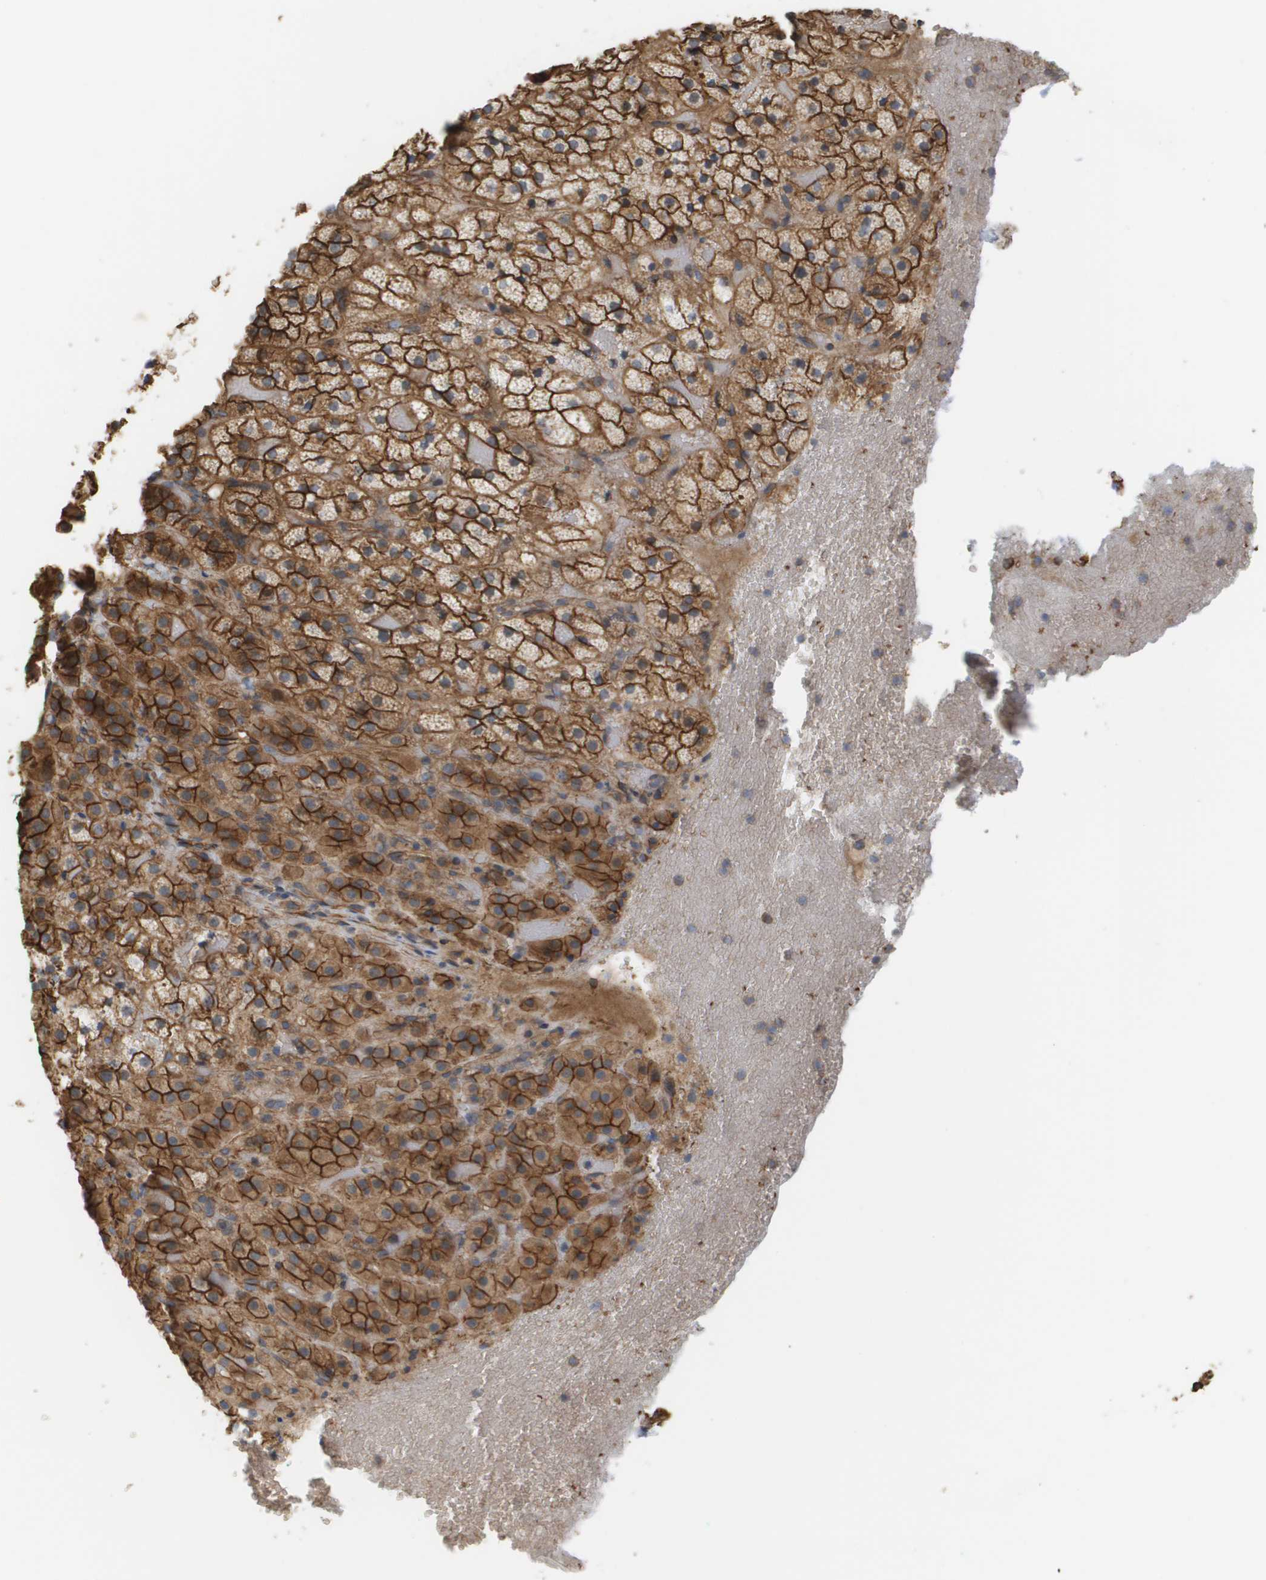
{"staining": {"intensity": "strong", "quantity": ">75%", "location": "cytoplasmic/membranous"}, "tissue": "adrenal gland", "cell_type": "Glandular cells", "image_type": "normal", "snomed": [{"axis": "morphology", "description": "Normal tissue, NOS"}, {"axis": "topography", "description": "Adrenal gland"}], "caption": "The immunohistochemical stain labels strong cytoplasmic/membranous staining in glandular cells of normal adrenal gland.", "gene": "SGMS2", "patient": {"sex": "female", "age": 59}}